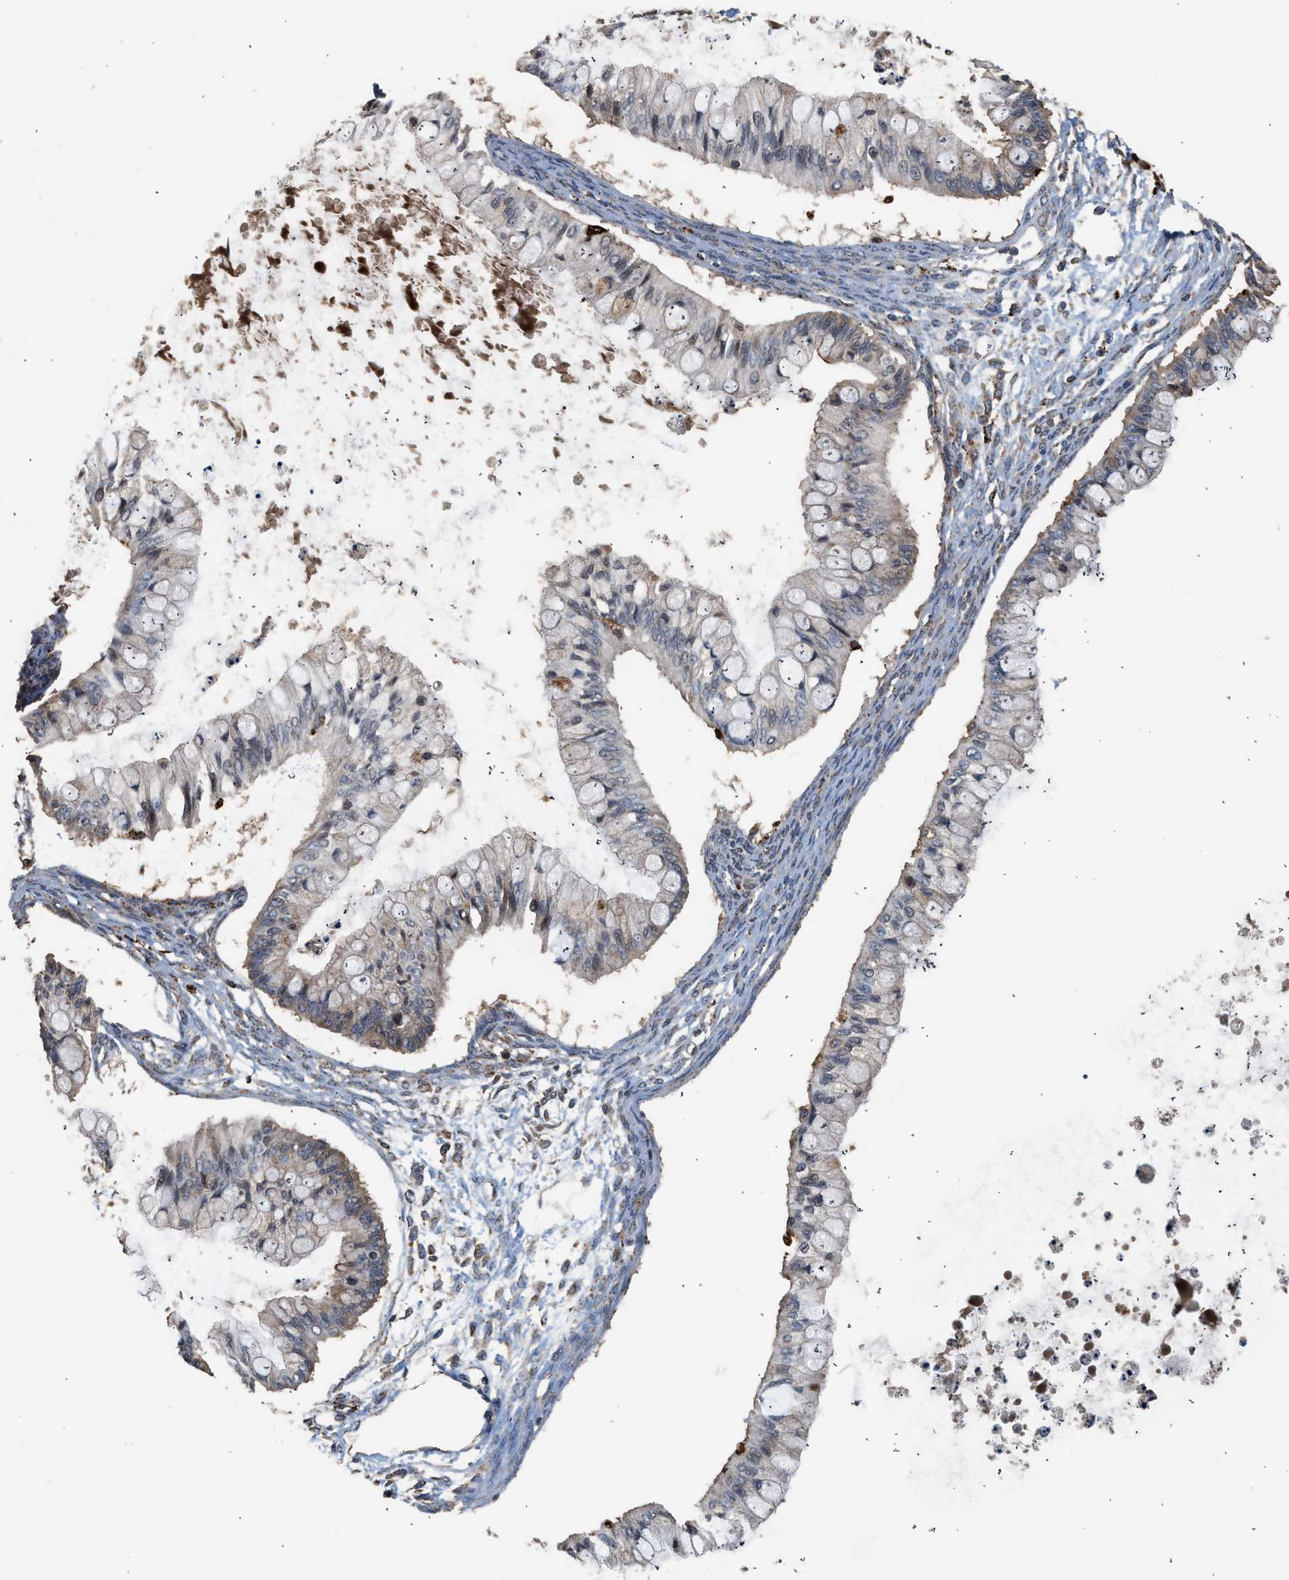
{"staining": {"intensity": "weak", "quantity": "<25%", "location": "cytoplasmic/membranous"}, "tissue": "ovarian cancer", "cell_type": "Tumor cells", "image_type": "cancer", "snomed": [{"axis": "morphology", "description": "Cystadenocarcinoma, mucinous, NOS"}, {"axis": "topography", "description": "Ovary"}], "caption": "Ovarian cancer (mucinous cystadenocarcinoma) was stained to show a protein in brown. There is no significant staining in tumor cells. The staining is performed using DAB brown chromogen with nuclei counter-stained in using hematoxylin.", "gene": "CTSV", "patient": {"sex": "female", "age": 57}}